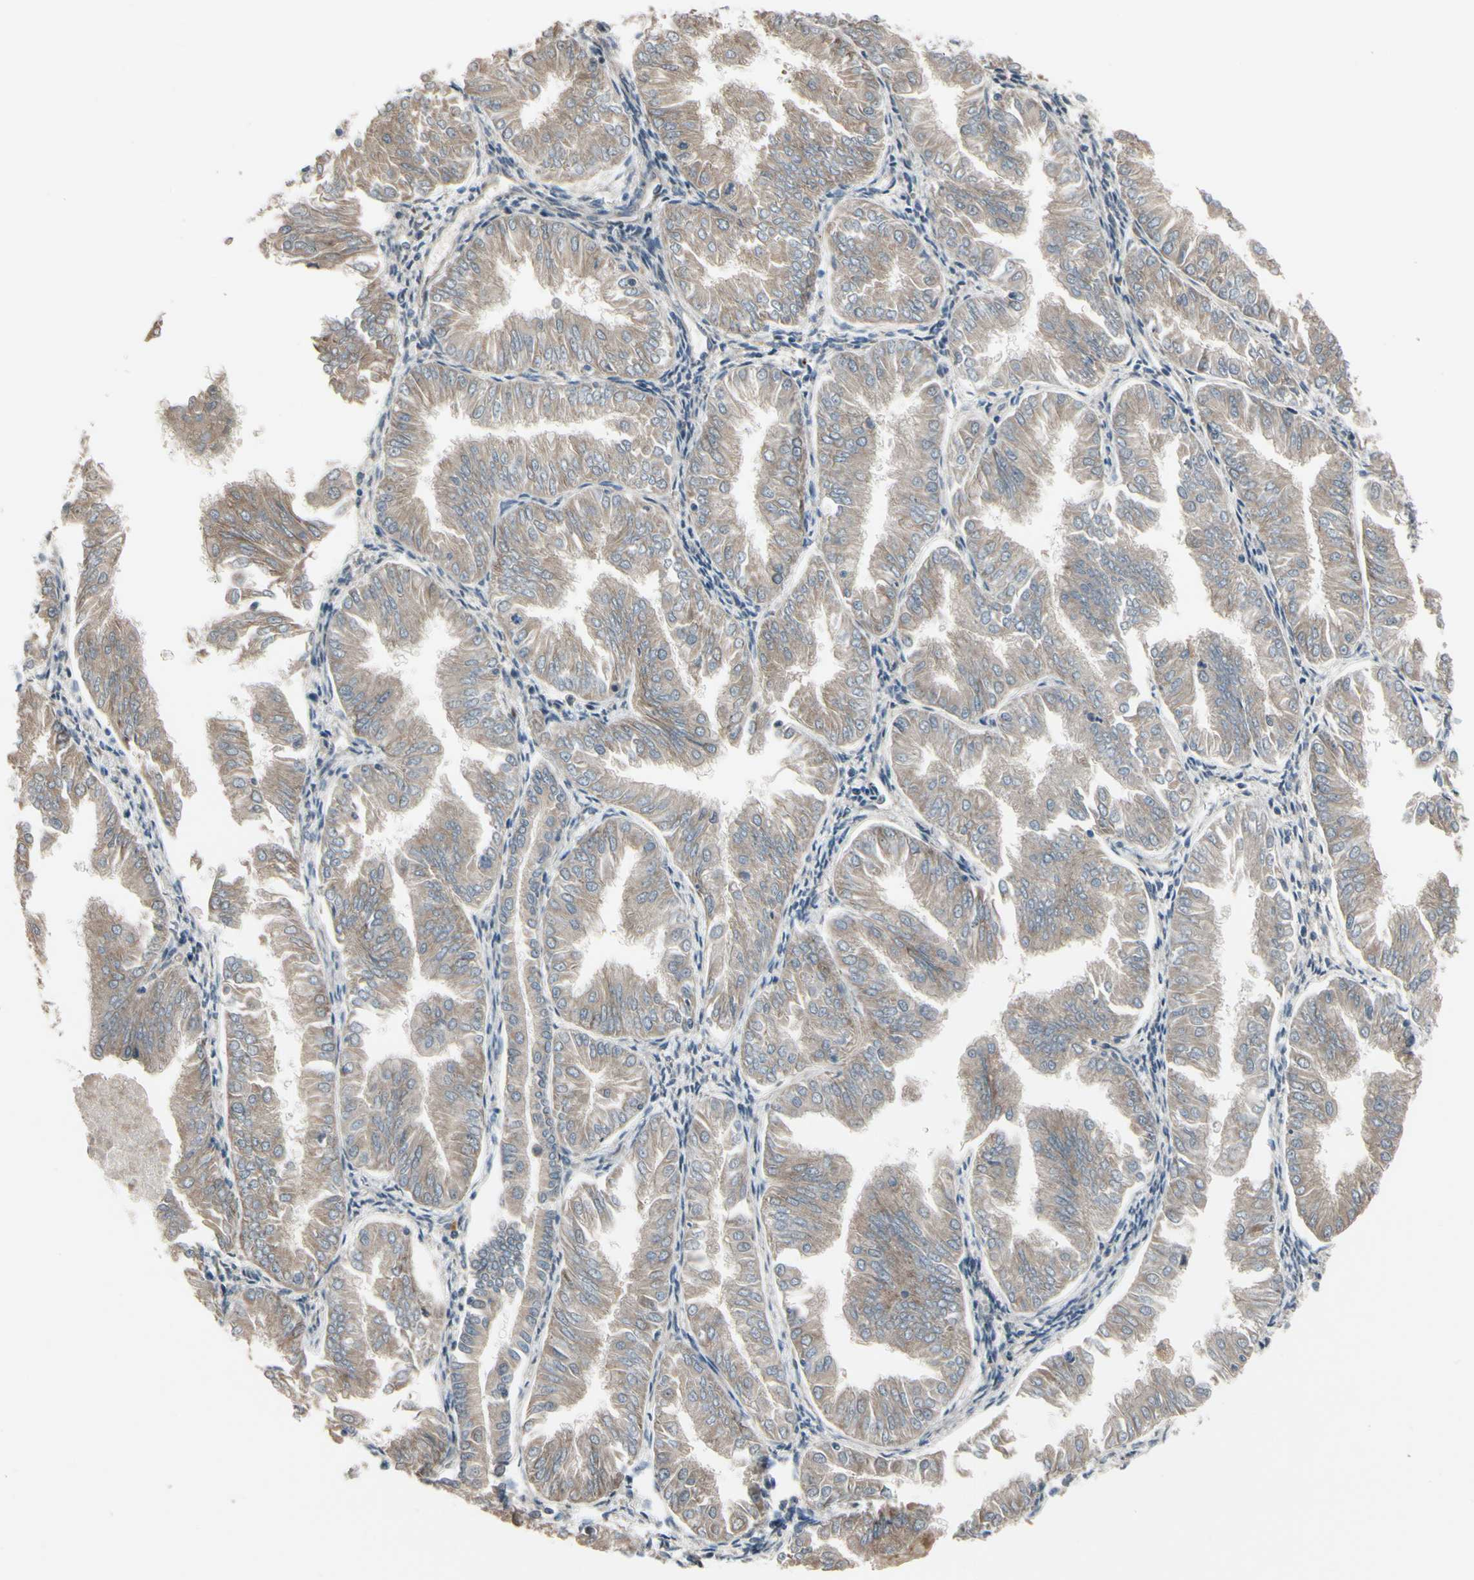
{"staining": {"intensity": "weak", "quantity": ">75%", "location": "cytoplasmic/membranous"}, "tissue": "endometrial cancer", "cell_type": "Tumor cells", "image_type": "cancer", "snomed": [{"axis": "morphology", "description": "Adenocarcinoma, NOS"}, {"axis": "topography", "description": "Endometrium"}], "caption": "Protein analysis of endometrial adenocarcinoma tissue shows weak cytoplasmic/membranous expression in about >75% of tumor cells. Immunohistochemistry stains the protein in brown and the nuclei are stained blue.", "gene": "SNX29", "patient": {"sex": "female", "age": 53}}